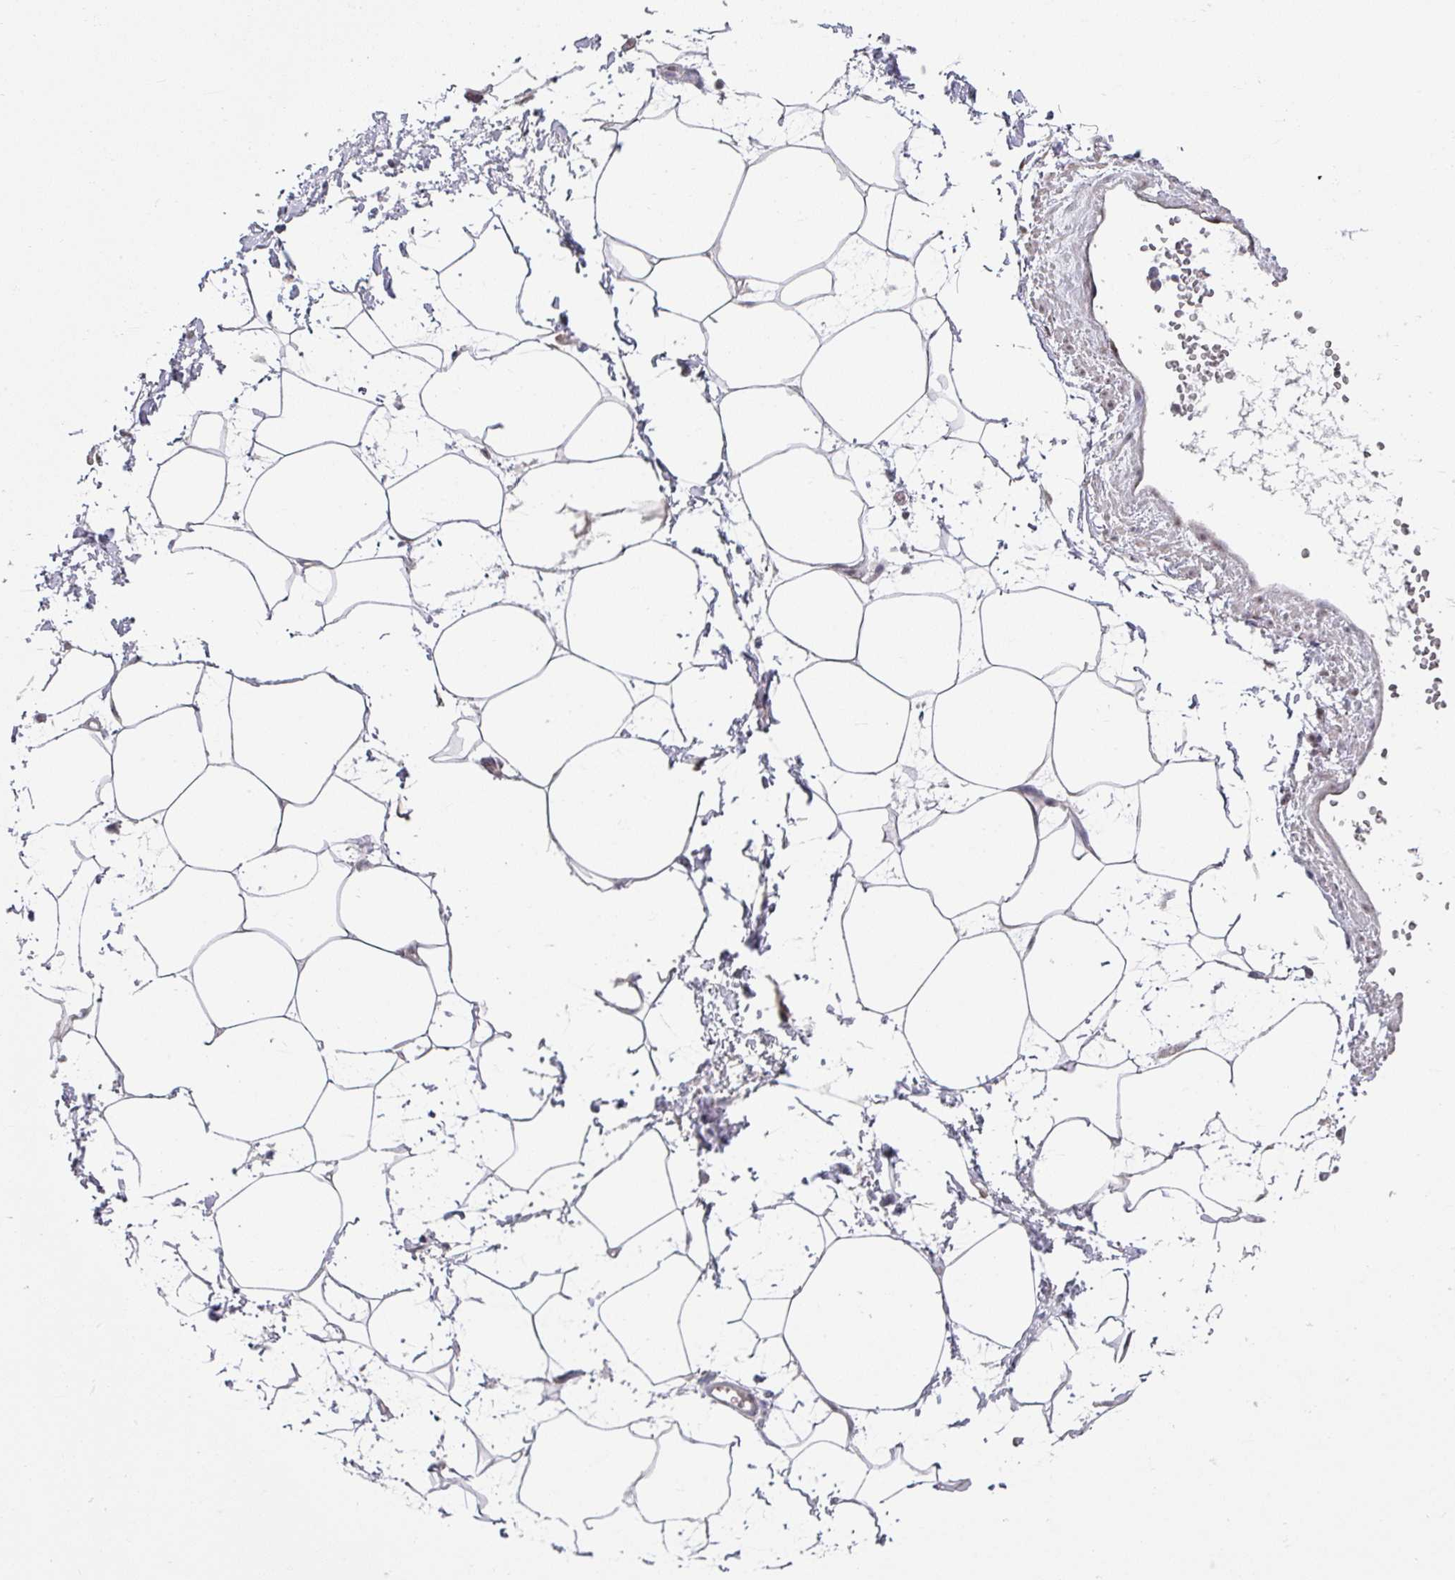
{"staining": {"intensity": "negative", "quantity": "none", "location": "none"}, "tissue": "adipose tissue", "cell_type": "Adipocytes", "image_type": "normal", "snomed": [{"axis": "morphology", "description": "Normal tissue, NOS"}, {"axis": "topography", "description": "Prostate"}, {"axis": "topography", "description": "Peripheral nerve tissue"}], "caption": "The immunohistochemistry micrograph has no significant staining in adipocytes of adipose tissue.", "gene": "TMED5", "patient": {"sex": "male", "age": 55}}